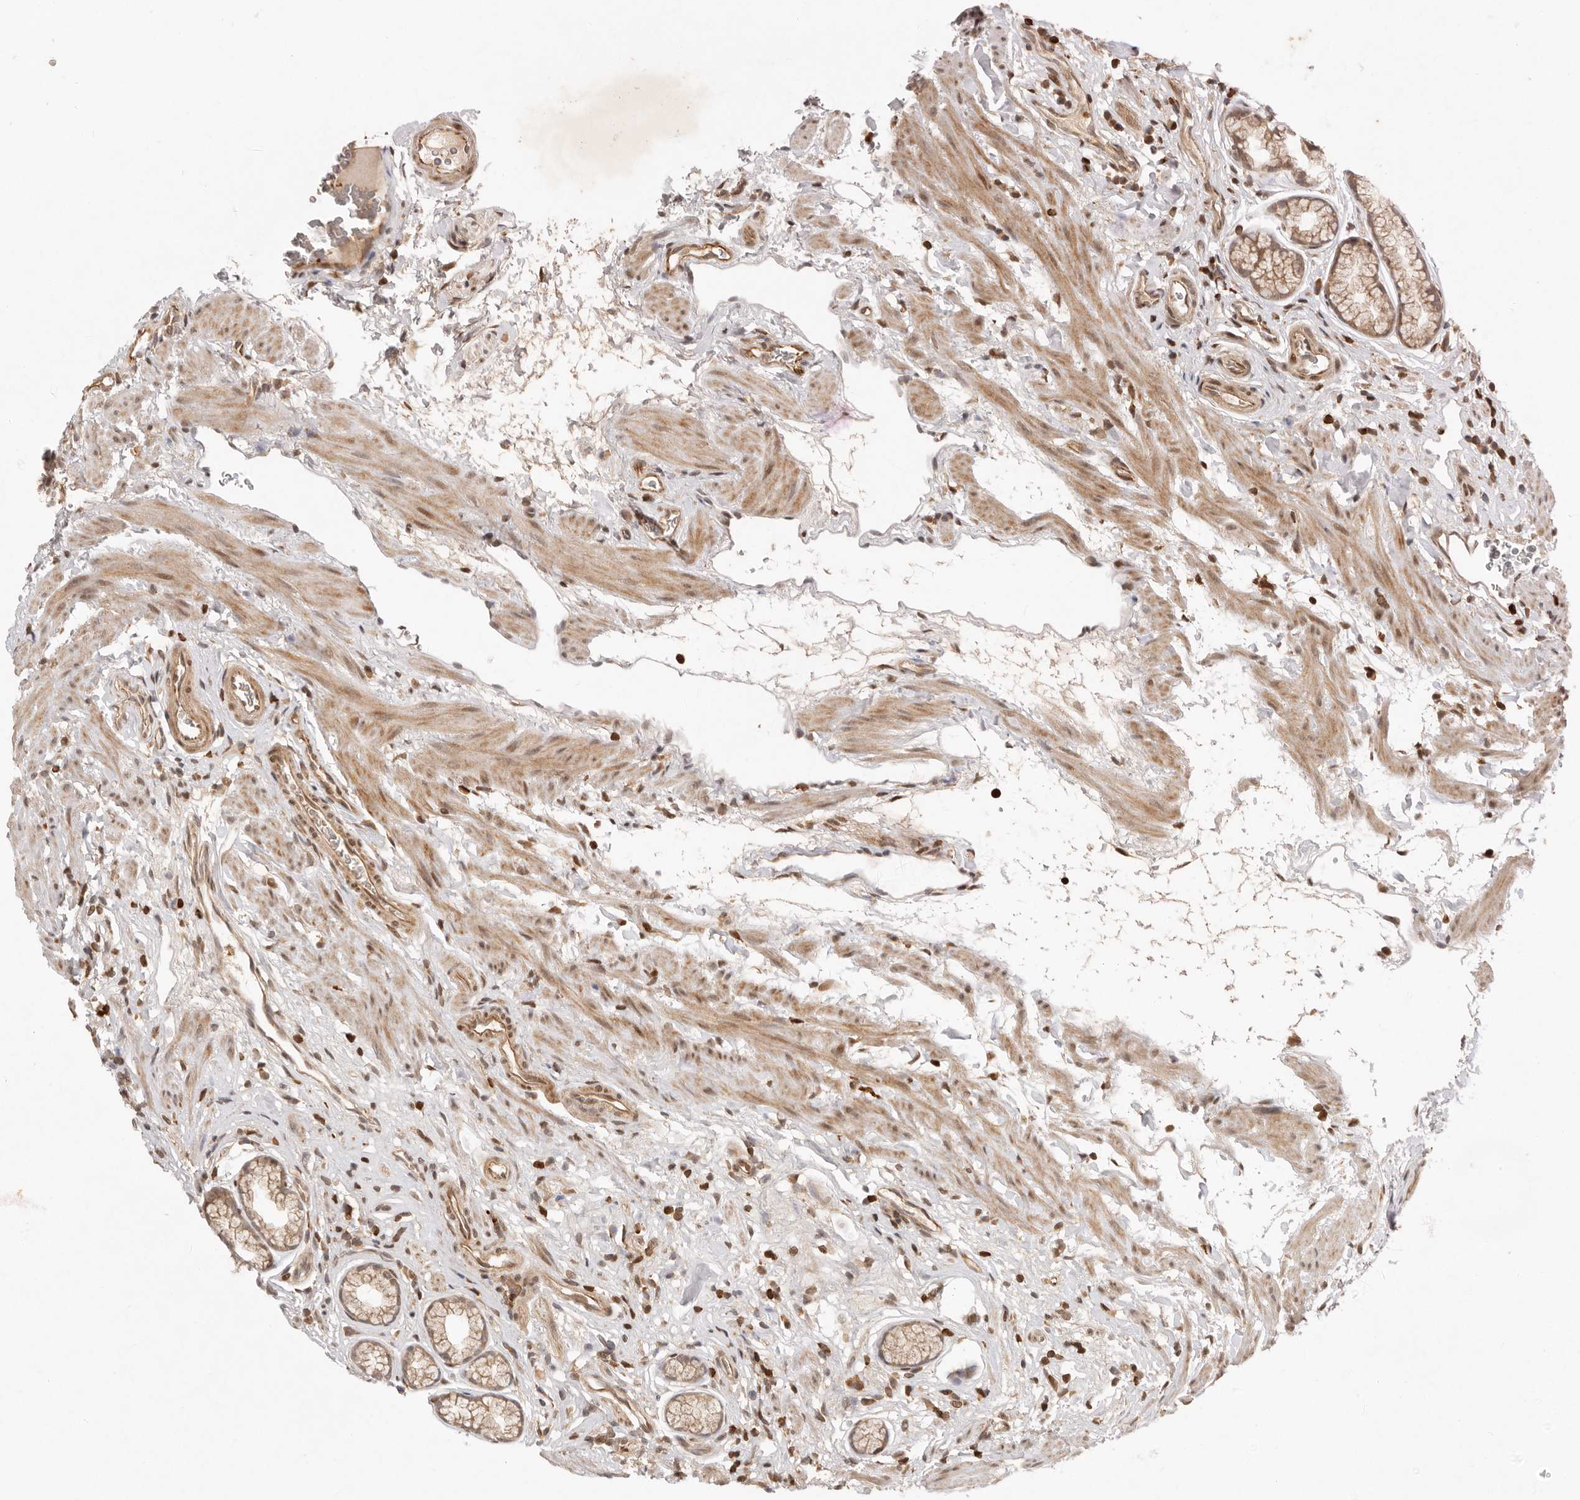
{"staining": {"intensity": "strong", "quantity": ">75%", "location": "cytoplasmic/membranous"}, "tissue": "stomach", "cell_type": "Glandular cells", "image_type": "normal", "snomed": [{"axis": "morphology", "description": "Normal tissue, NOS"}, {"axis": "topography", "description": "Stomach"}], "caption": "The histopathology image shows staining of normal stomach, revealing strong cytoplasmic/membranous protein staining (brown color) within glandular cells. The staining is performed using DAB brown chromogen to label protein expression. The nuclei are counter-stained blue using hematoxylin.", "gene": "AHDC1", "patient": {"sex": "male", "age": 42}}